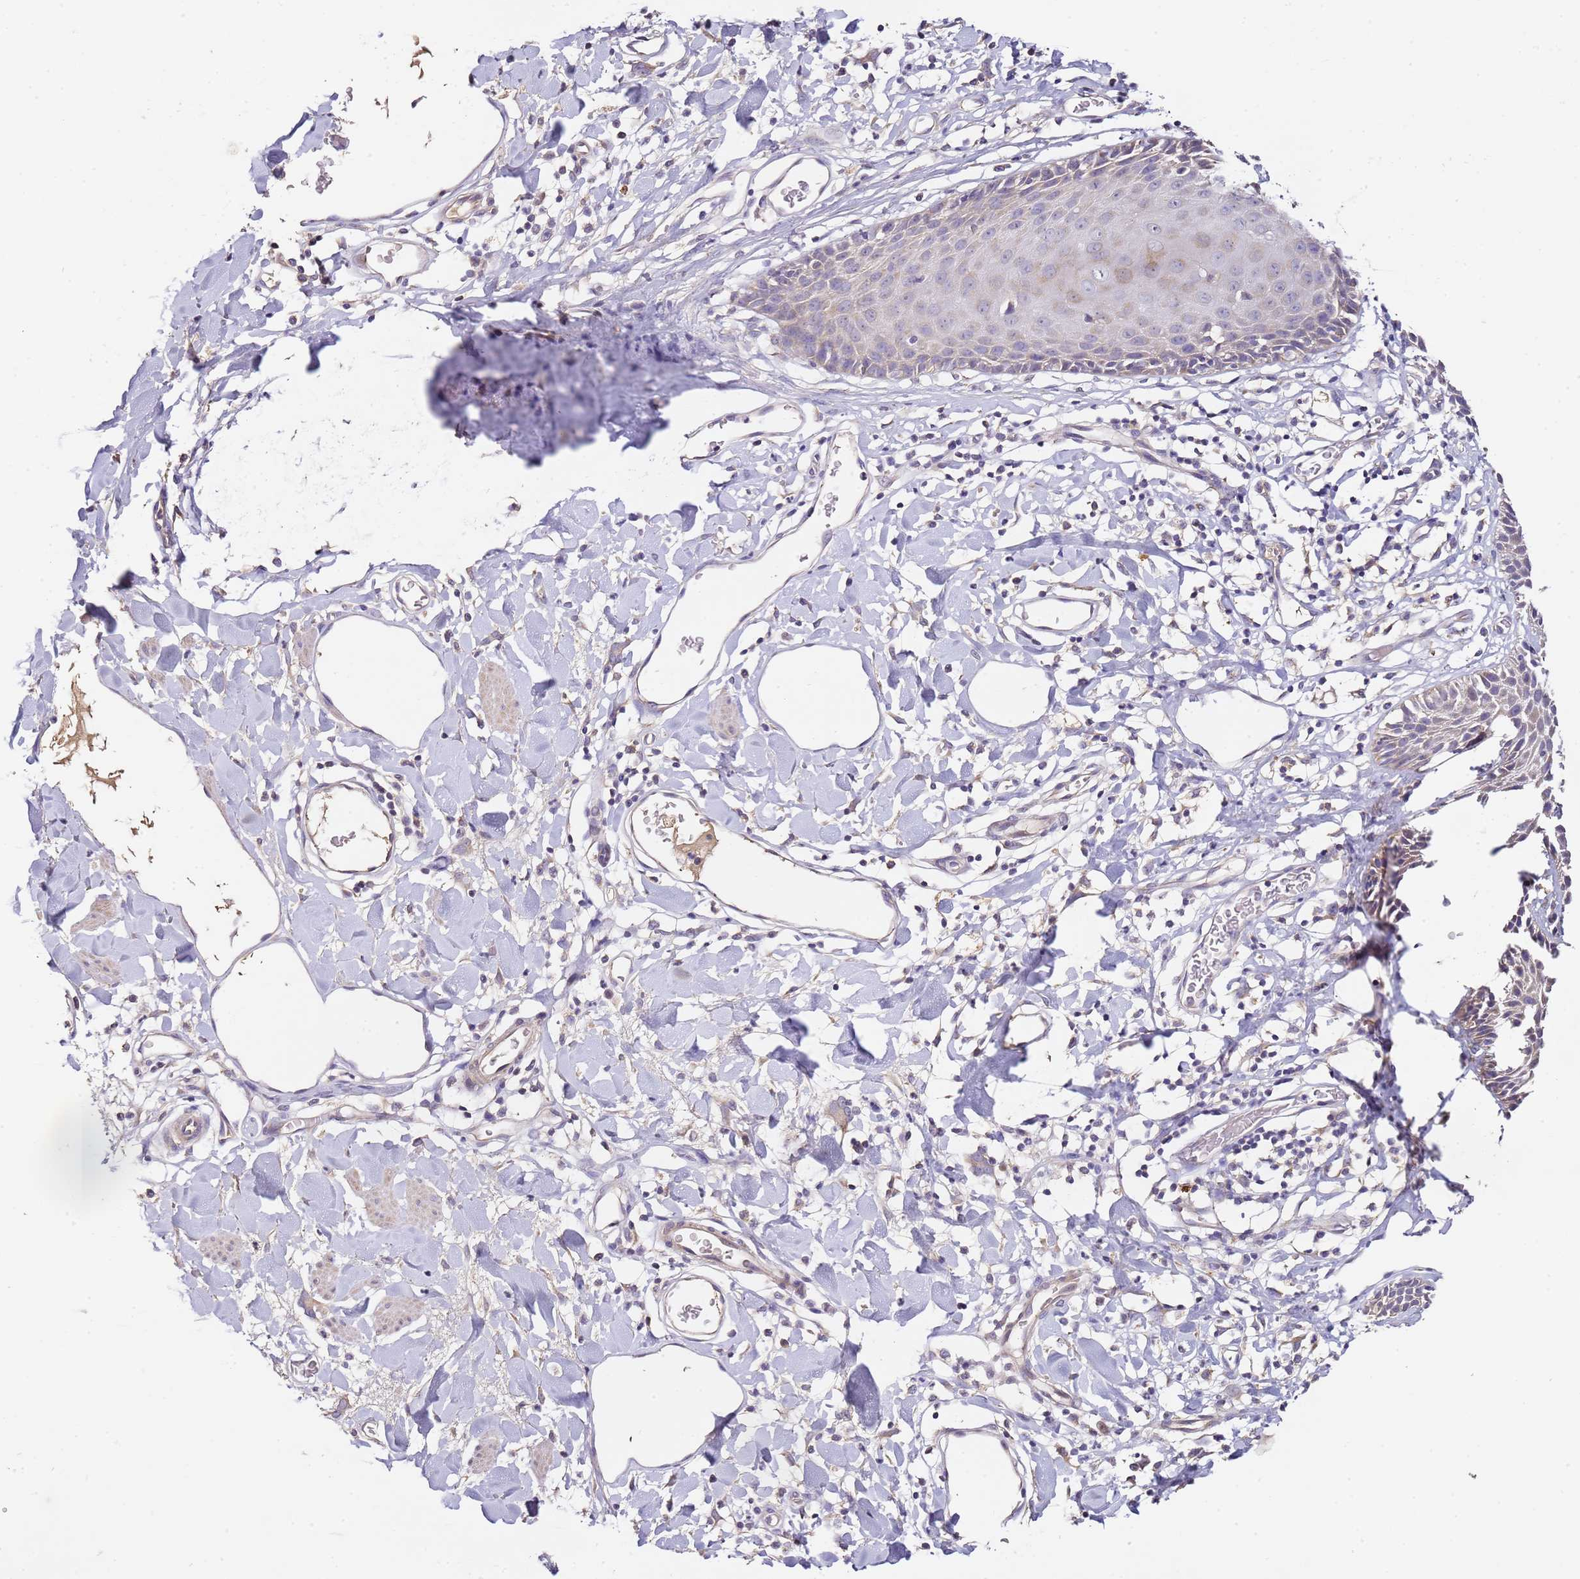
{"staining": {"intensity": "weak", "quantity": "25%-75%", "location": "cytoplasmic/membranous"}, "tissue": "skin", "cell_type": "Epidermal cells", "image_type": "normal", "snomed": [{"axis": "morphology", "description": "Normal tissue, NOS"}, {"axis": "topography", "description": "Vulva"}], "caption": "Approximately 25%-75% of epidermal cells in benign human skin demonstrate weak cytoplasmic/membranous protein positivity as visualized by brown immunohistochemical staining.", "gene": "OR2B11", "patient": {"sex": "female", "age": 68}}